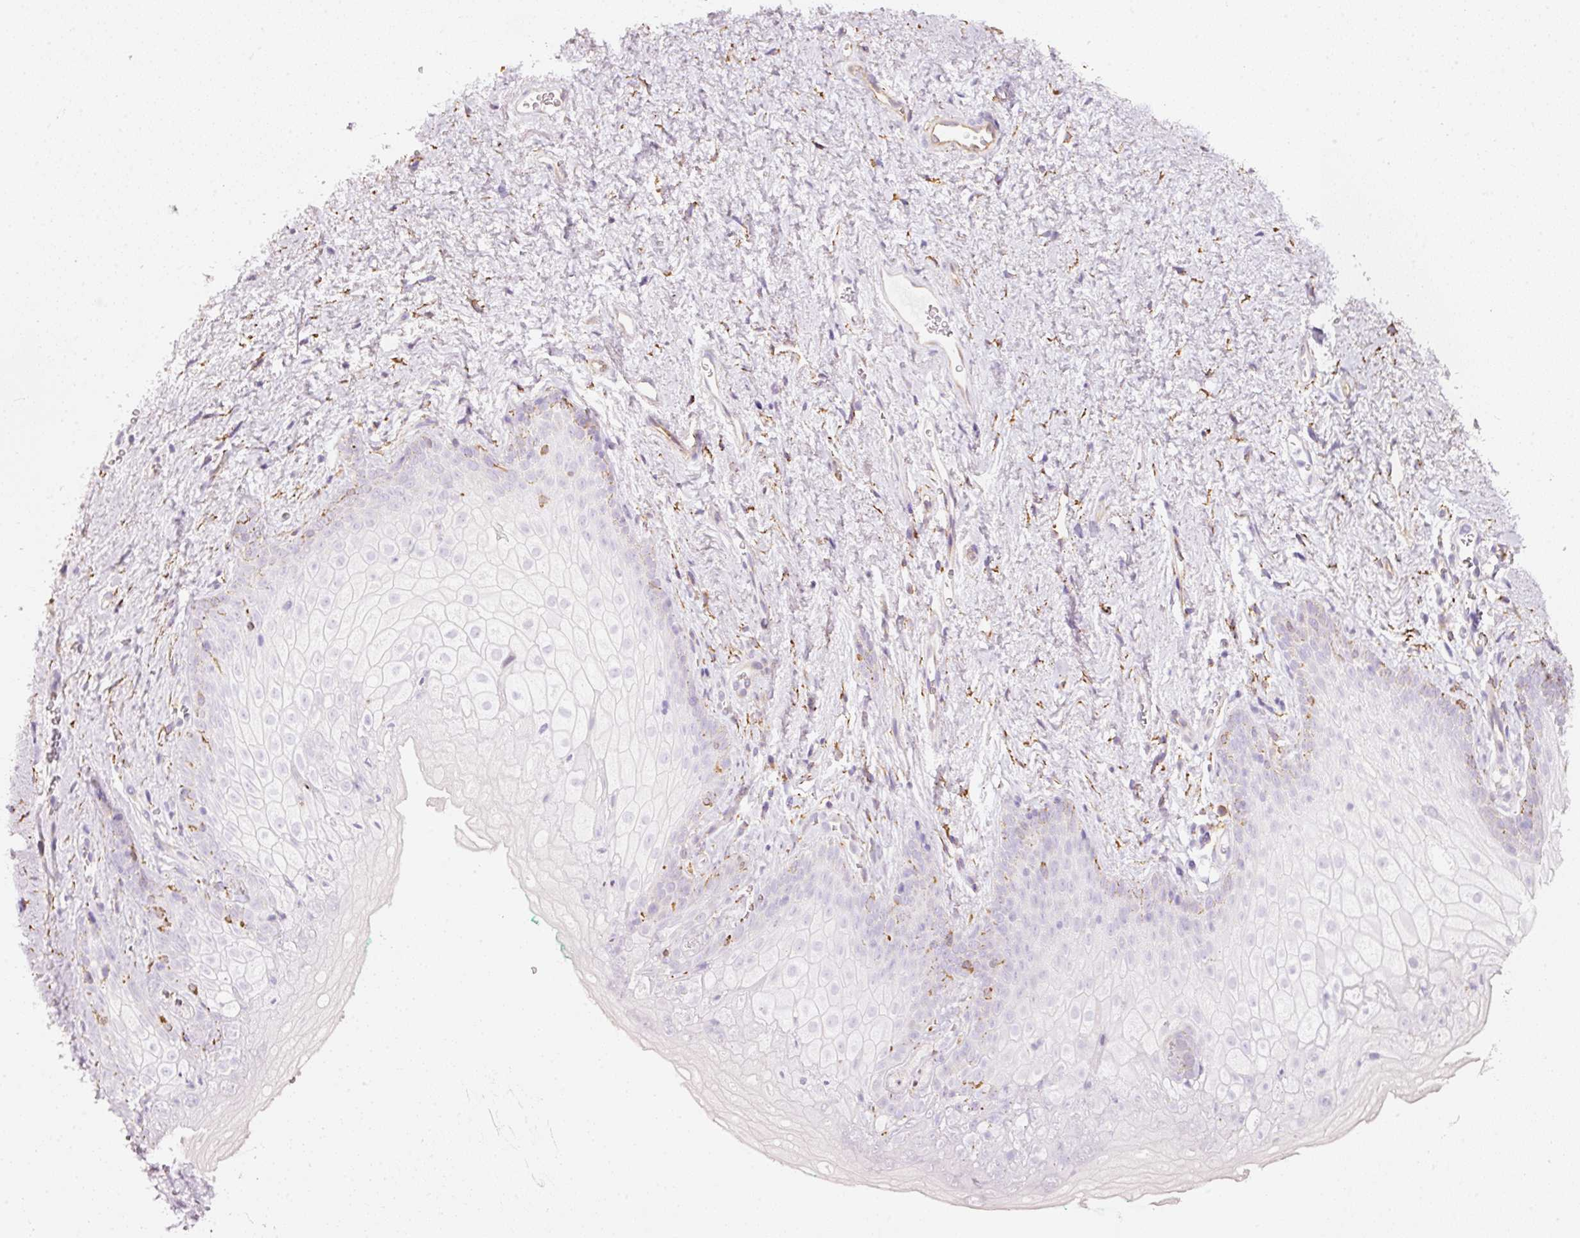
{"staining": {"intensity": "negative", "quantity": "none", "location": "none"}, "tissue": "vagina", "cell_type": "Squamous epithelial cells", "image_type": "normal", "snomed": [{"axis": "morphology", "description": "Normal tissue, NOS"}, {"axis": "topography", "description": "Vulva"}, {"axis": "topography", "description": "Vagina"}, {"axis": "topography", "description": "Peripheral nerve tissue"}], "caption": "DAB immunohistochemical staining of benign vagina shows no significant staining in squamous epithelial cells. (Brightfield microscopy of DAB (3,3'-diaminobenzidine) IHC at high magnification).", "gene": "GCG", "patient": {"sex": "female", "age": 66}}